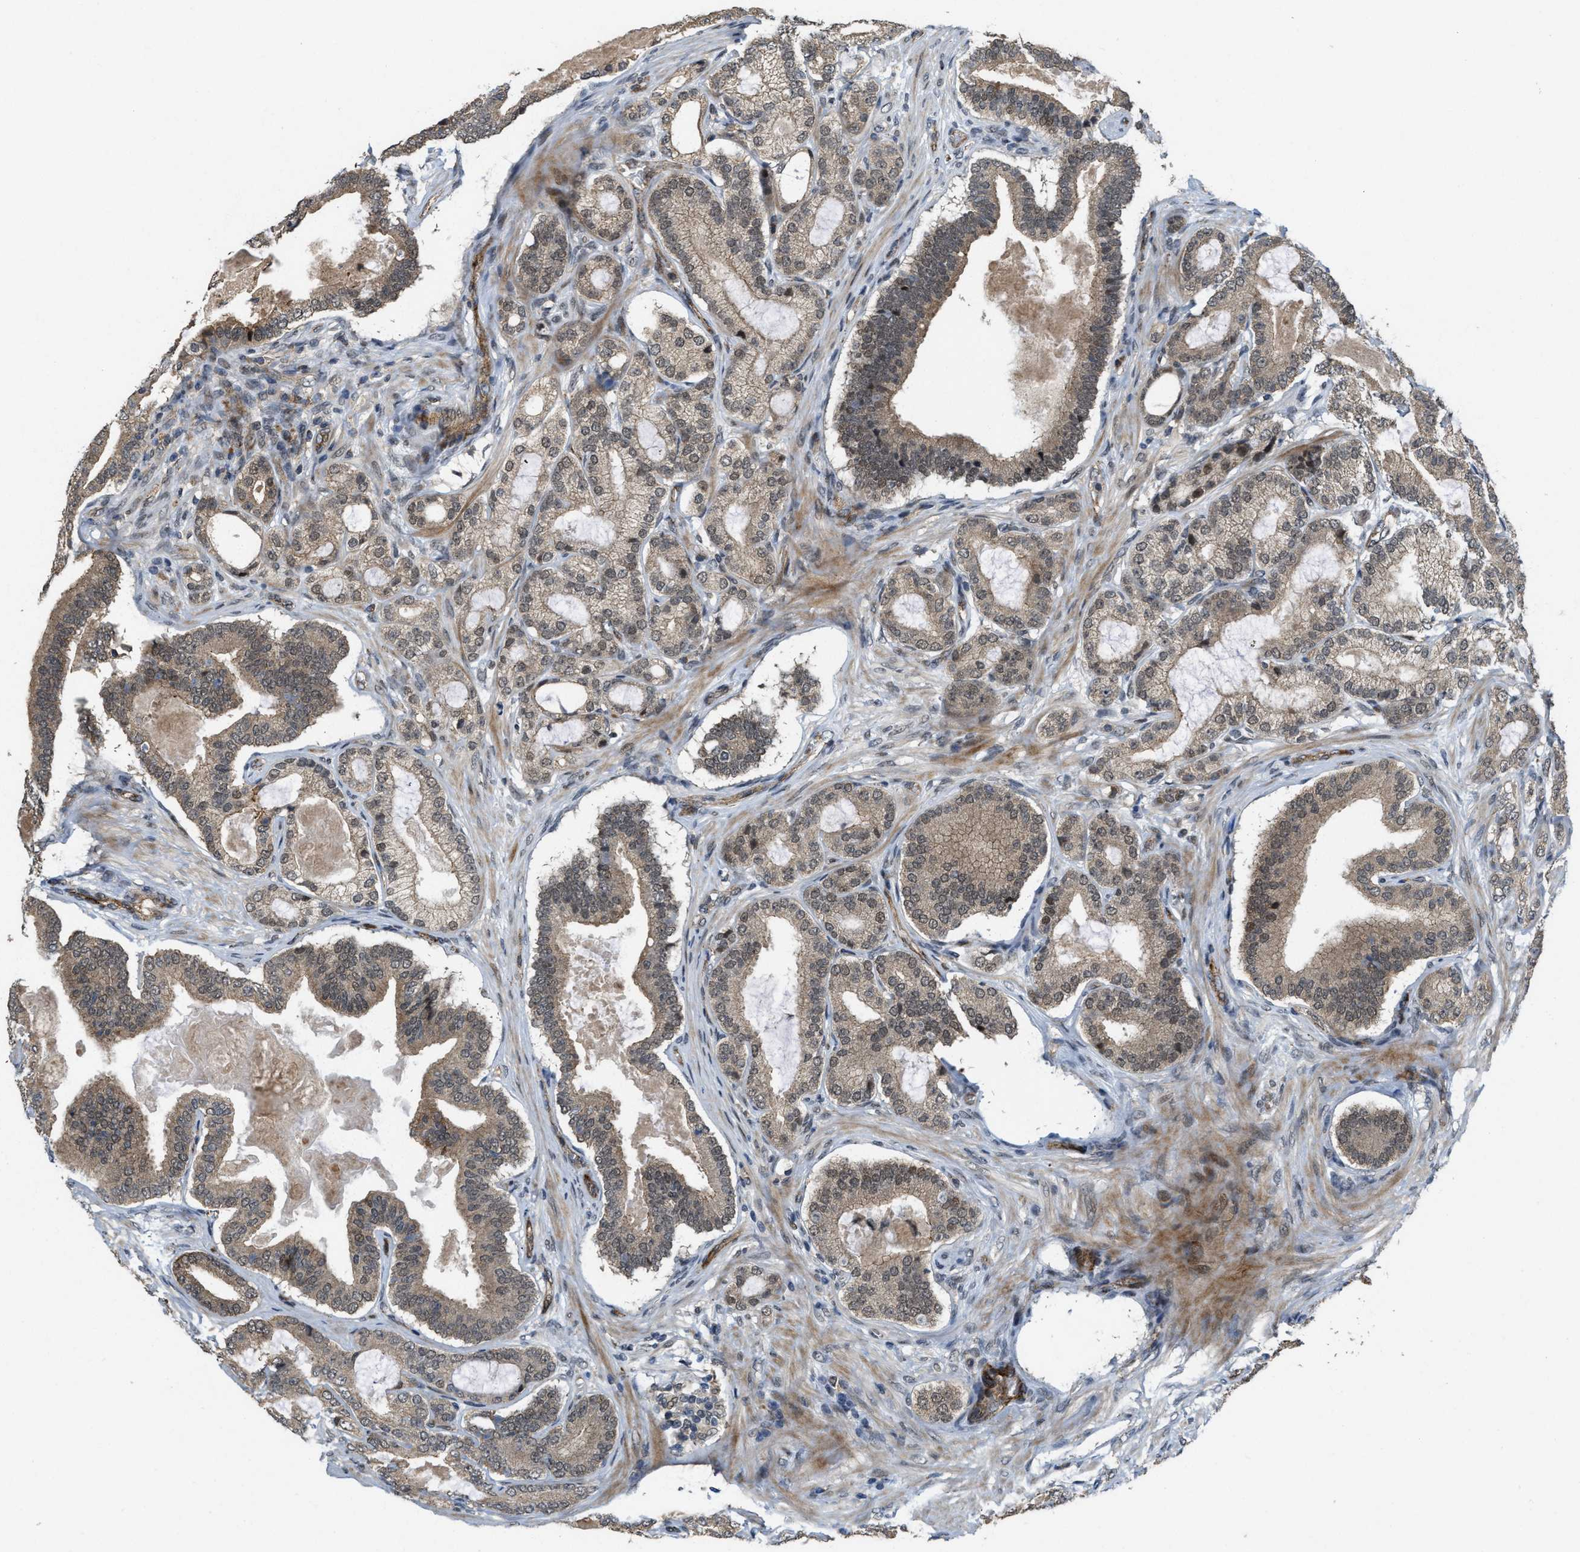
{"staining": {"intensity": "weak", "quantity": ">75%", "location": "cytoplasmic/membranous,nuclear"}, "tissue": "prostate cancer", "cell_type": "Tumor cells", "image_type": "cancer", "snomed": [{"axis": "morphology", "description": "Adenocarcinoma, High grade"}, {"axis": "topography", "description": "Prostate"}], "caption": "Human prostate adenocarcinoma (high-grade) stained for a protein (brown) reveals weak cytoplasmic/membranous and nuclear positive expression in approximately >75% of tumor cells.", "gene": "DPF2", "patient": {"sex": "male", "age": 60}}